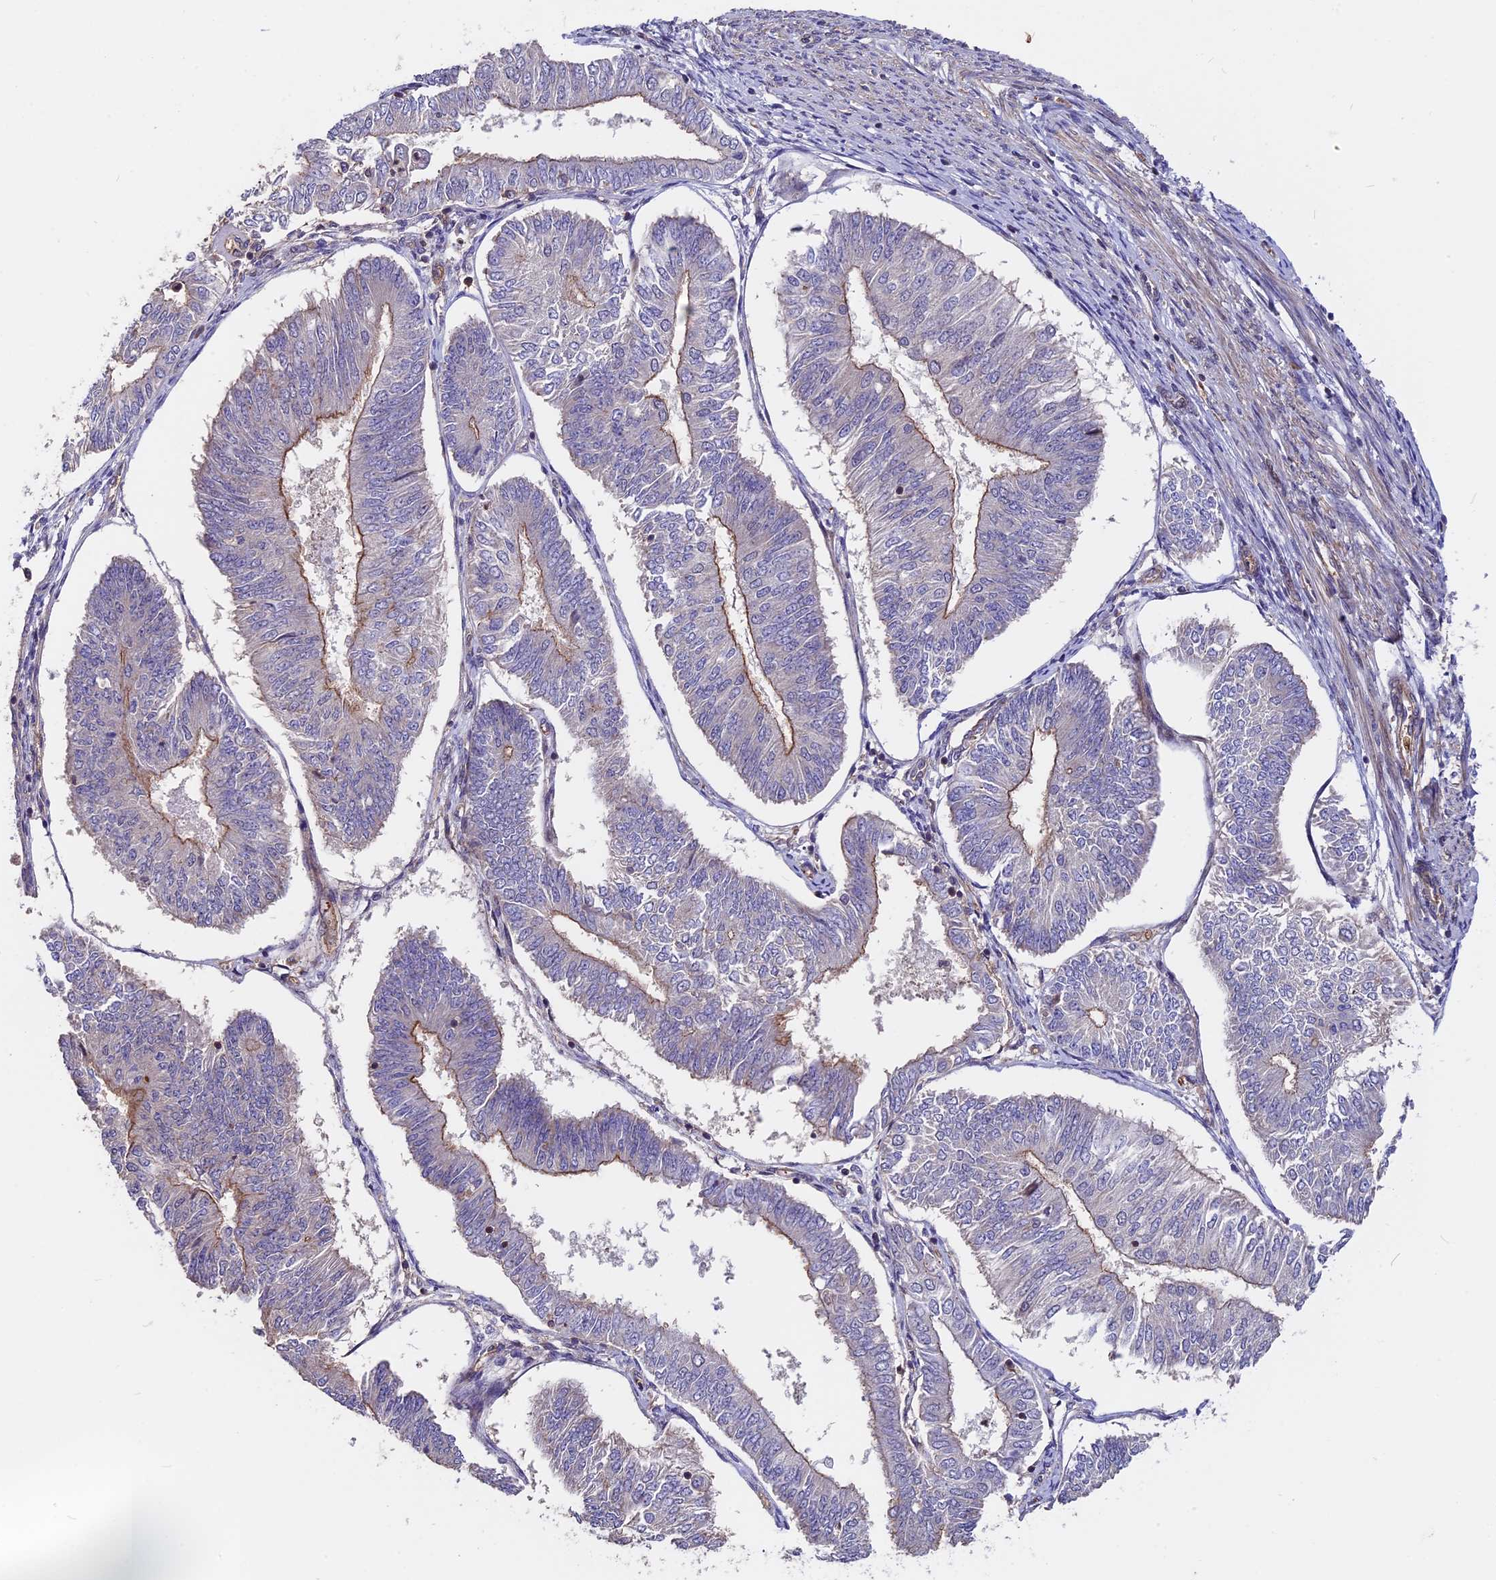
{"staining": {"intensity": "weak", "quantity": "<25%", "location": "cytoplasmic/membranous"}, "tissue": "endometrial cancer", "cell_type": "Tumor cells", "image_type": "cancer", "snomed": [{"axis": "morphology", "description": "Adenocarcinoma, NOS"}, {"axis": "topography", "description": "Endometrium"}], "caption": "Adenocarcinoma (endometrial) stained for a protein using immunohistochemistry exhibits no staining tumor cells.", "gene": "ZC3H10", "patient": {"sex": "female", "age": 58}}